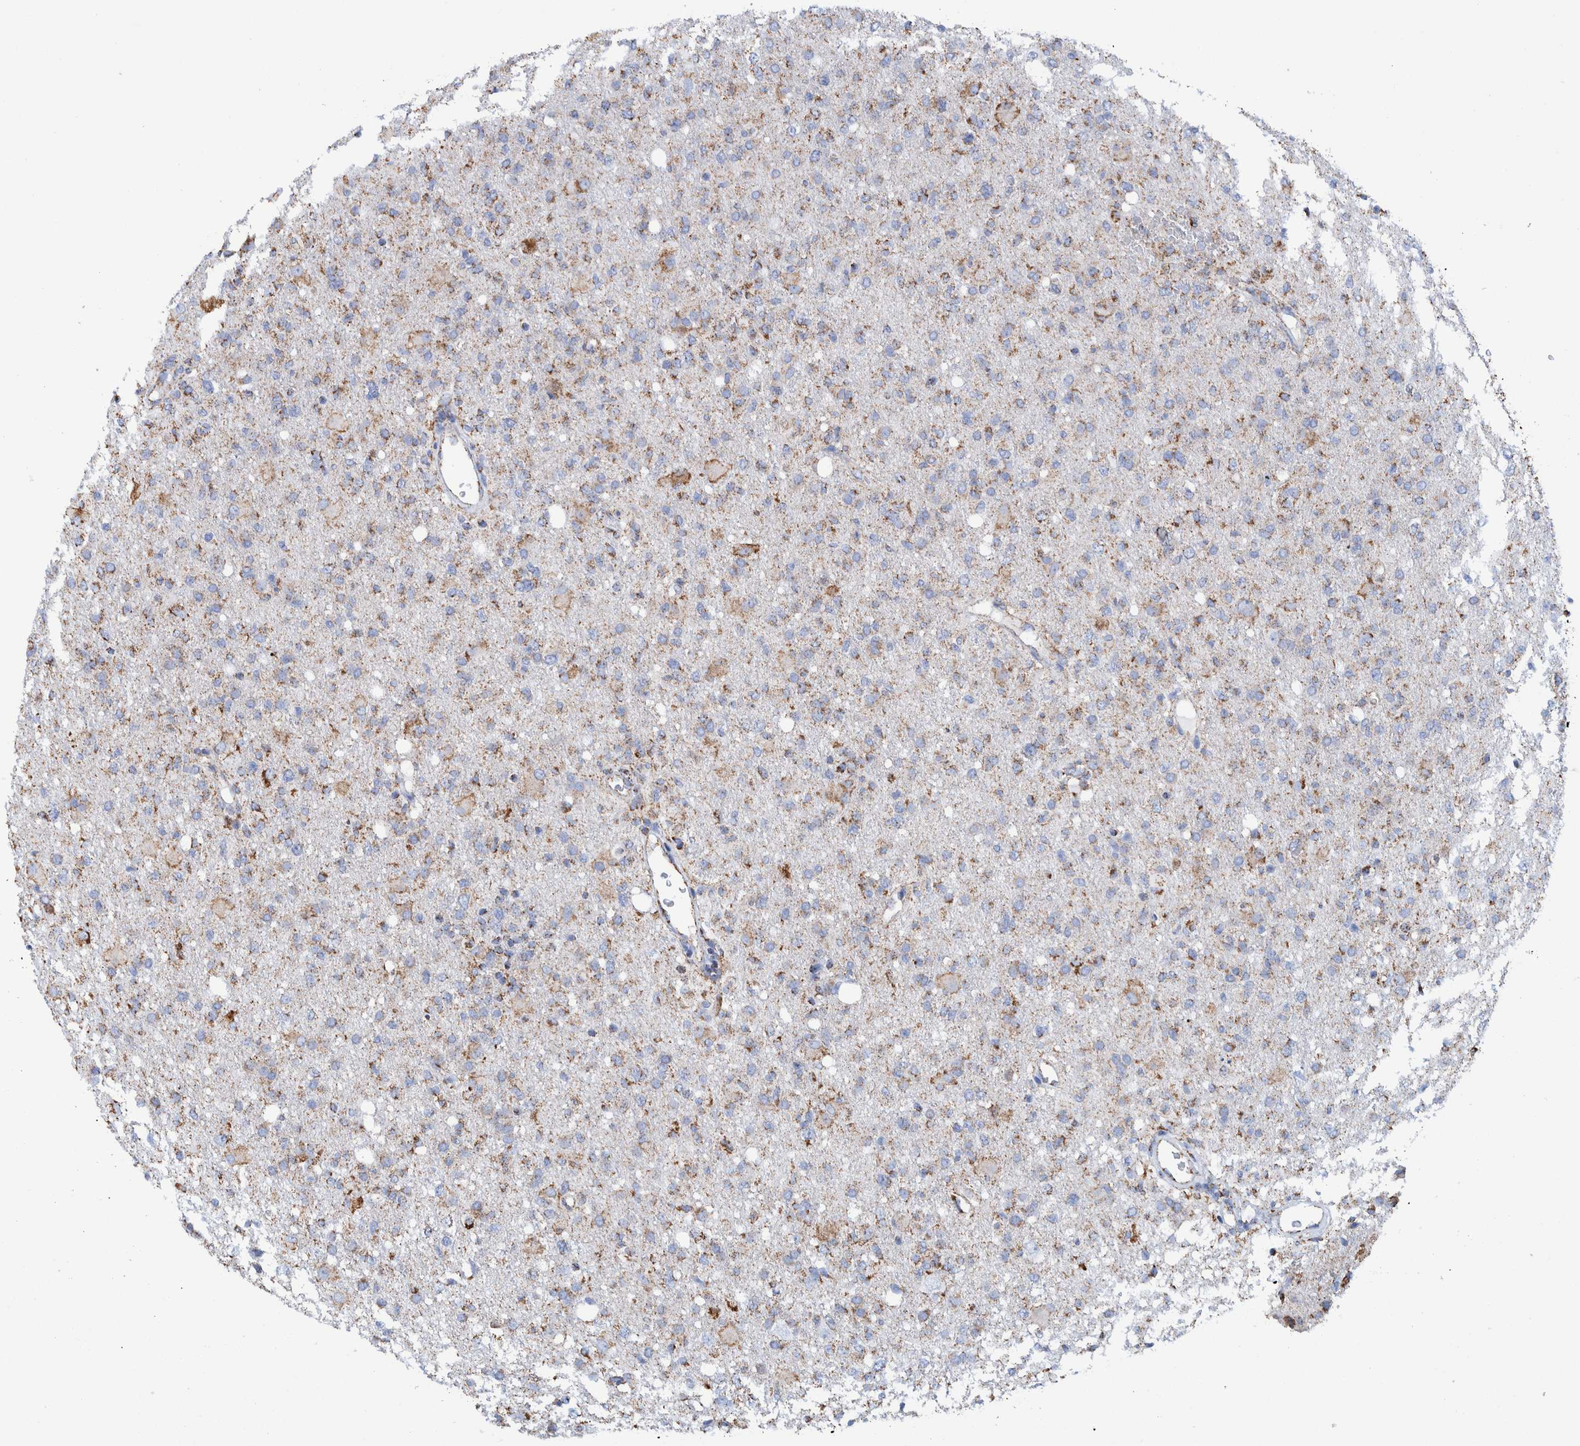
{"staining": {"intensity": "weak", "quantity": ">75%", "location": "cytoplasmic/membranous"}, "tissue": "glioma", "cell_type": "Tumor cells", "image_type": "cancer", "snomed": [{"axis": "morphology", "description": "Glioma, malignant, High grade"}, {"axis": "topography", "description": "Brain"}], "caption": "The micrograph reveals immunohistochemical staining of malignant glioma (high-grade). There is weak cytoplasmic/membranous staining is appreciated in about >75% of tumor cells. The protein of interest is stained brown, and the nuclei are stained in blue (DAB (3,3'-diaminobenzidine) IHC with brightfield microscopy, high magnification).", "gene": "DECR1", "patient": {"sex": "female", "age": 57}}